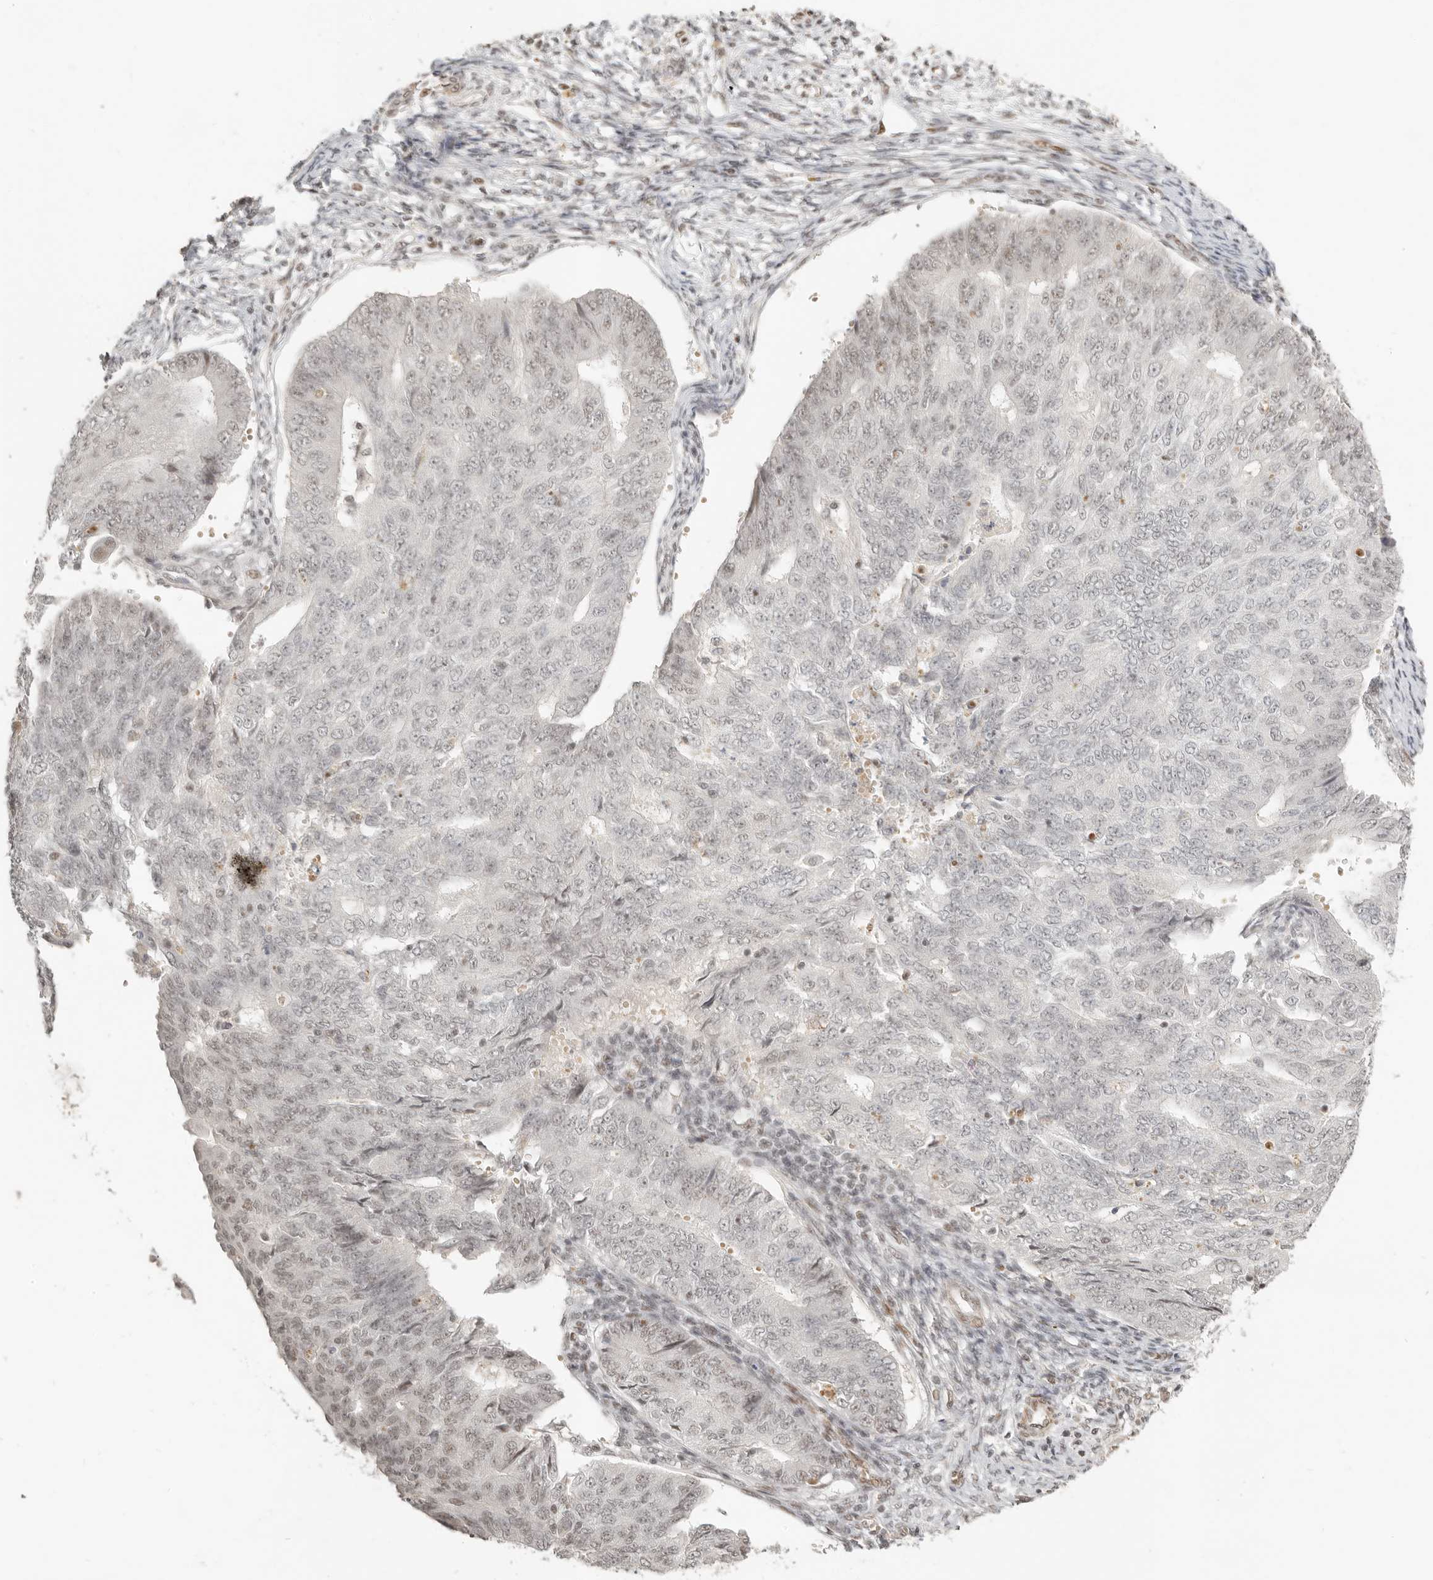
{"staining": {"intensity": "weak", "quantity": "25%-75%", "location": "nuclear"}, "tissue": "endometrial cancer", "cell_type": "Tumor cells", "image_type": "cancer", "snomed": [{"axis": "morphology", "description": "Adenocarcinoma, NOS"}, {"axis": "topography", "description": "Endometrium"}], "caption": "Immunohistochemistry (IHC) photomicrograph of endometrial adenocarcinoma stained for a protein (brown), which displays low levels of weak nuclear positivity in about 25%-75% of tumor cells.", "gene": "GABPA", "patient": {"sex": "female", "age": 32}}